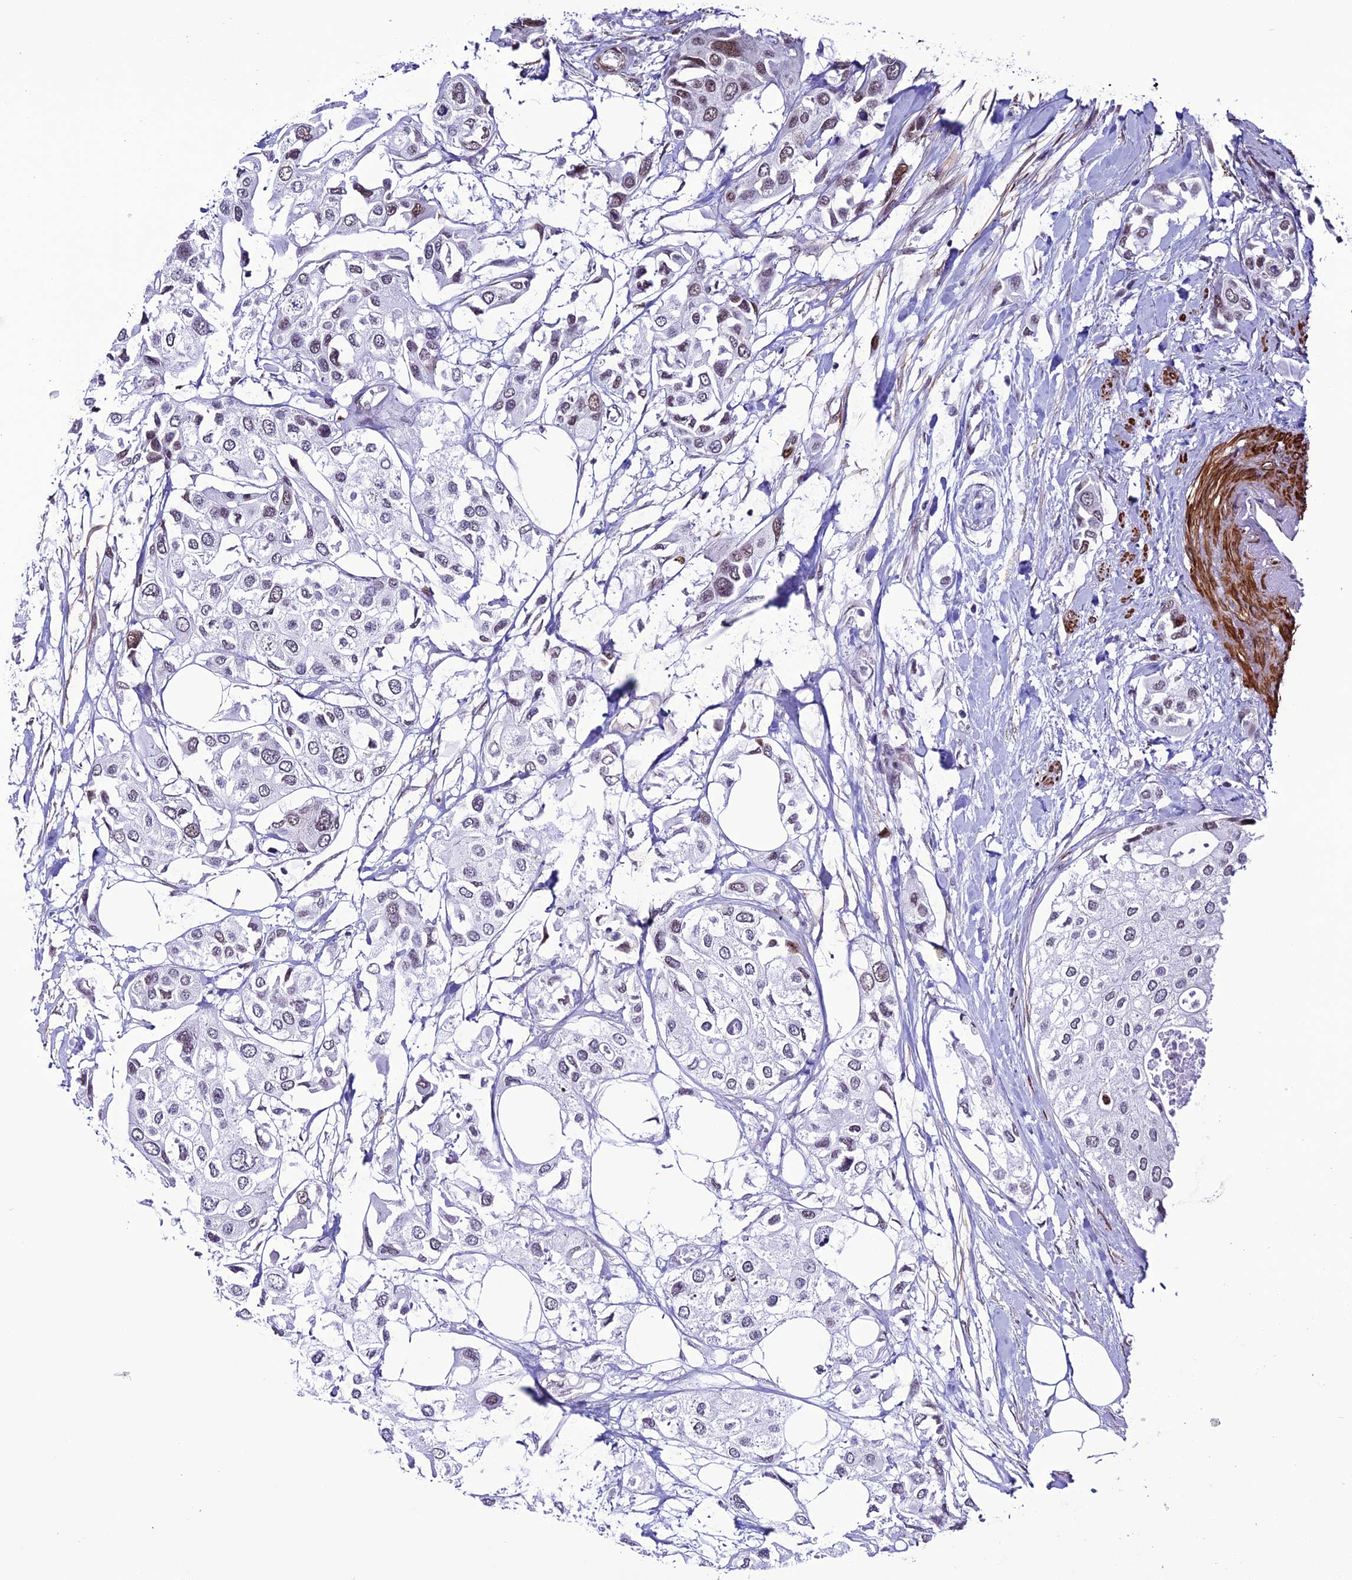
{"staining": {"intensity": "weak", "quantity": "25%-75%", "location": "nuclear"}, "tissue": "urothelial cancer", "cell_type": "Tumor cells", "image_type": "cancer", "snomed": [{"axis": "morphology", "description": "Urothelial carcinoma, High grade"}, {"axis": "topography", "description": "Urinary bladder"}], "caption": "Immunohistochemistry (IHC) (DAB) staining of human urothelial carcinoma (high-grade) displays weak nuclear protein positivity in about 25%-75% of tumor cells. (Brightfield microscopy of DAB IHC at high magnification).", "gene": "U2AF1", "patient": {"sex": "male", "age": 64}}